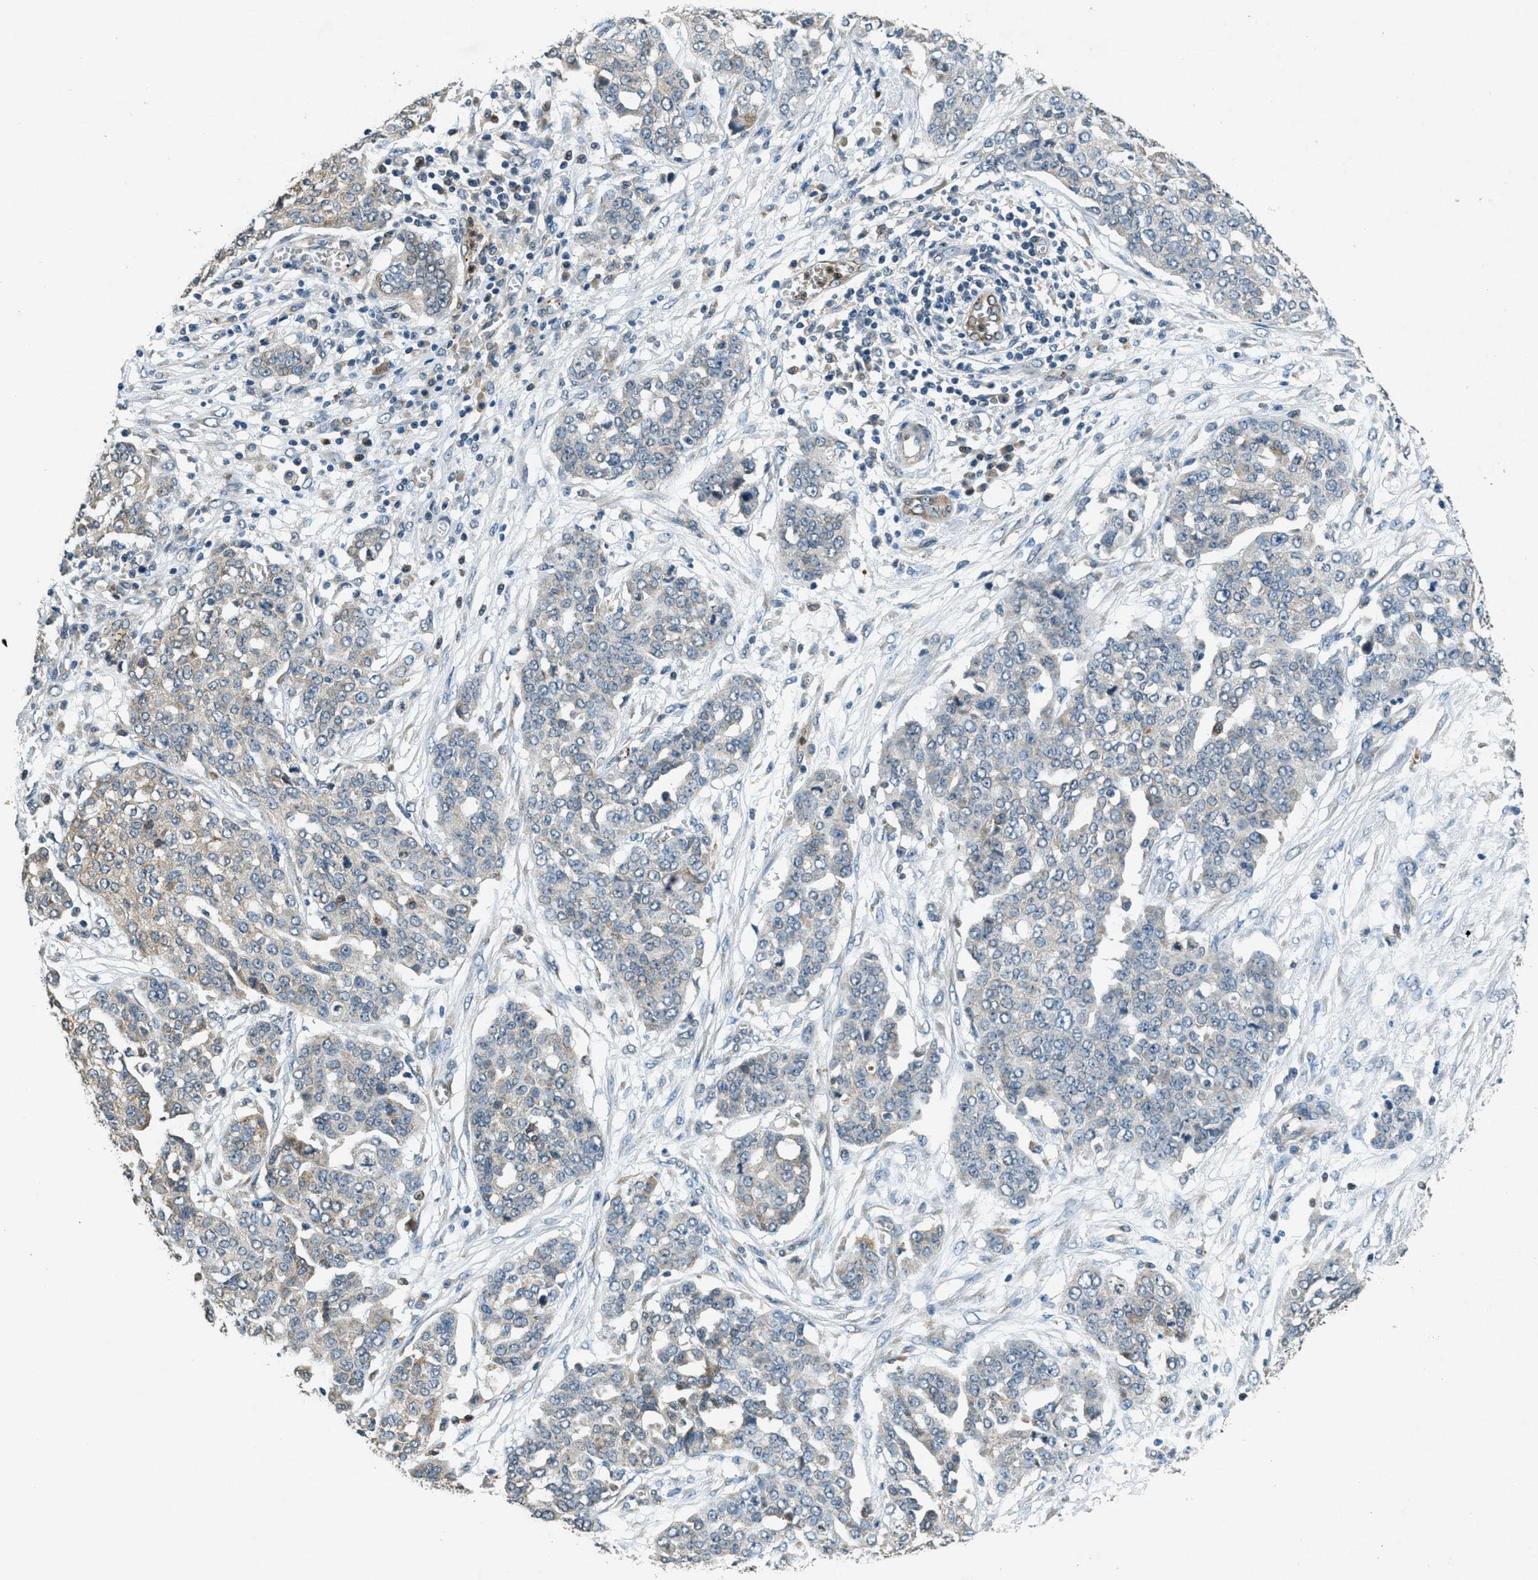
{"staining": {"intensity": "weak", "quantity": "<25%", "location": "cytoplasmic/membranous"}, "tissue": "ovarian cancer", "cell_type": "Tumor cells", "image_type": "cancer", "snomed": [{"axis": "morphology", "description": "Cystadenocarcinoma, serous, NOS"}, {"axis": "topography", "description": "Soft tissue"}, {"axis": "topography", "description": "Ovary"}], "caption": "This is an immunohistochemistry (IHC) micrograph of human ovarian cancer (serous cystadenocarcinoma). There is no staining in tumor cells.", "gene": "RAB3D", "patient": {"sex": "female", "age": 57}}